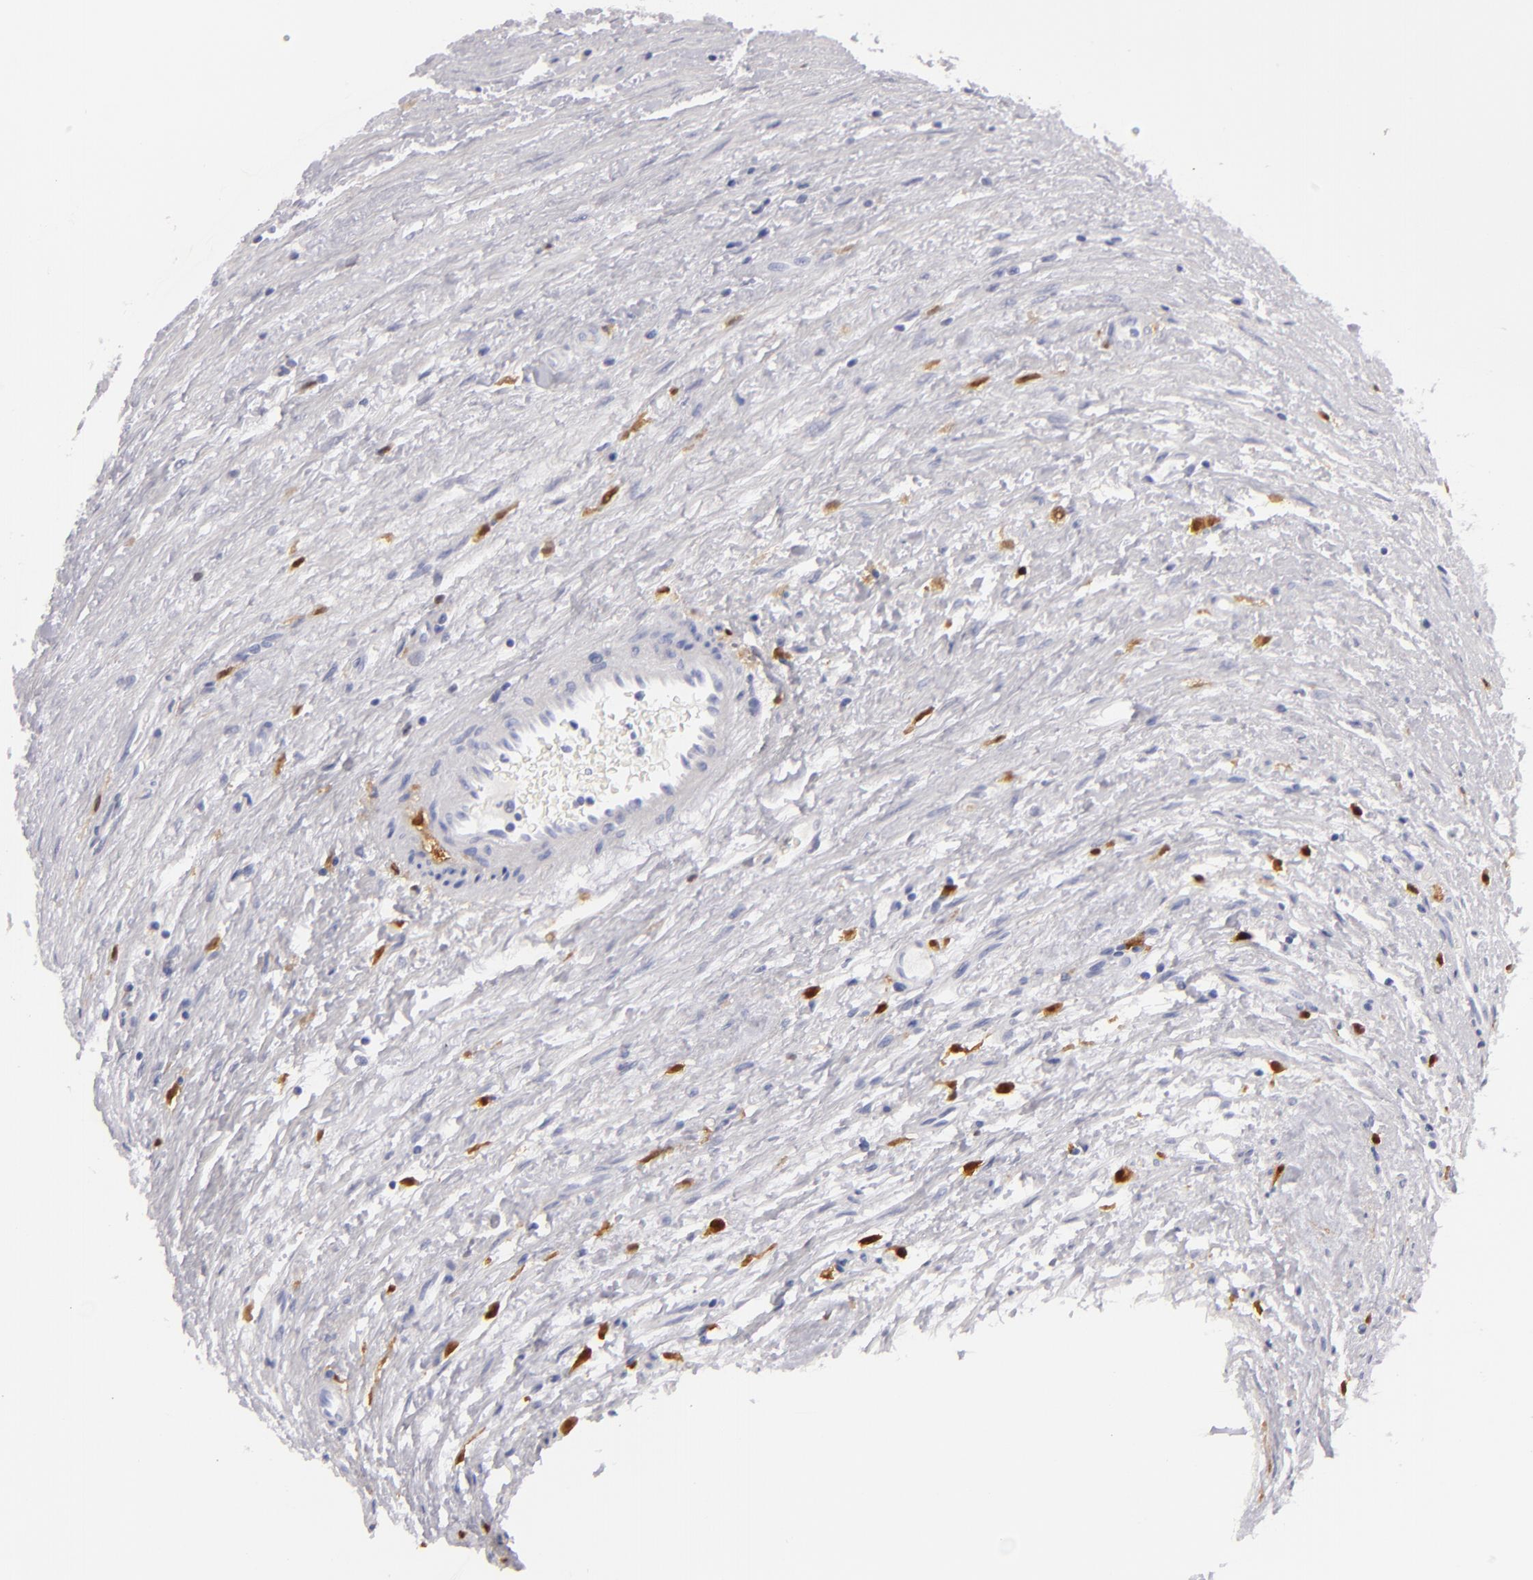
{"staining": {"intensity": "negative", "quantity": "none", "location": "none"}, "tissue": "testis cancer", "cell_type": "Tumor cells", "image_type": "cancer", "snomed": [{"axis": "morphology", "description": "Seminoma, NOS"}, {"axis": "topography", "description": "Testis"}], "caption": "Immunohistochemistry (IHC) micrograph of neoplastic tissue: testis cancer stained with DAB demonstrates no significant protein expression in tumor cells. (DAB (3,3'-diaminobenzidine) immunohistochemistry with hematoxylin counter stain).", "gene": "F13A1", "patient": {"sex": "male", "age": 43}}